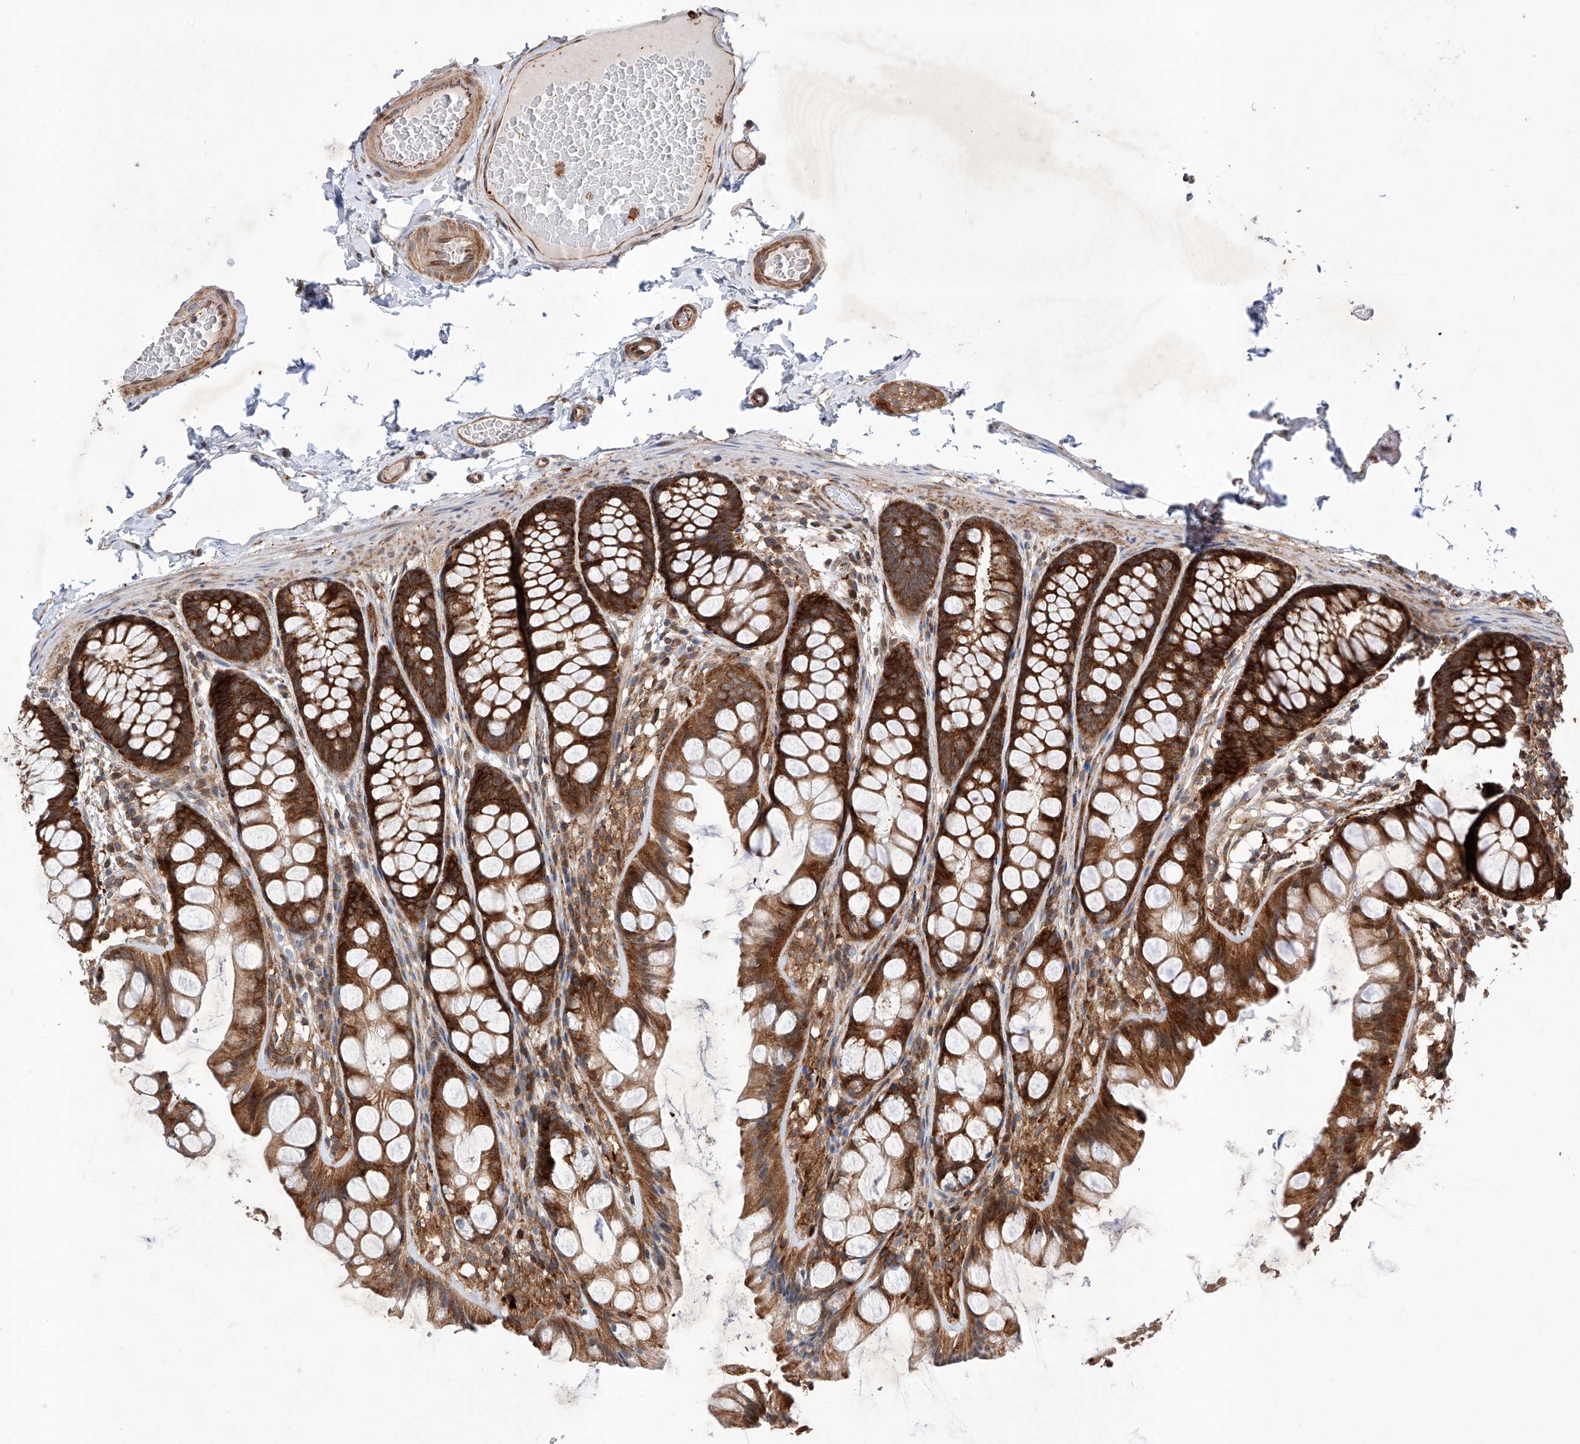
{"staining": {"intensity": "moderate", "quantity": "25%-75%", "location": "cytoplasmic/membranous"}, "tissue": "colon", "cell_type": "Endothelial cells", "image_type": "normal", "snomed": [{"axis": "morphology", "description": "Normal tissue, NOS"}, {"axis": "topography", "description": "Colon"}], "caption": "The micrograph displays immunohistochemical staining of unremarkable colon. There is moderate cytoplasmic/membranous expression is identified in about 25%-75% of endothelial cells.", "gene": "TIMM23", "patient": {"sex": "male", "age": 47}}